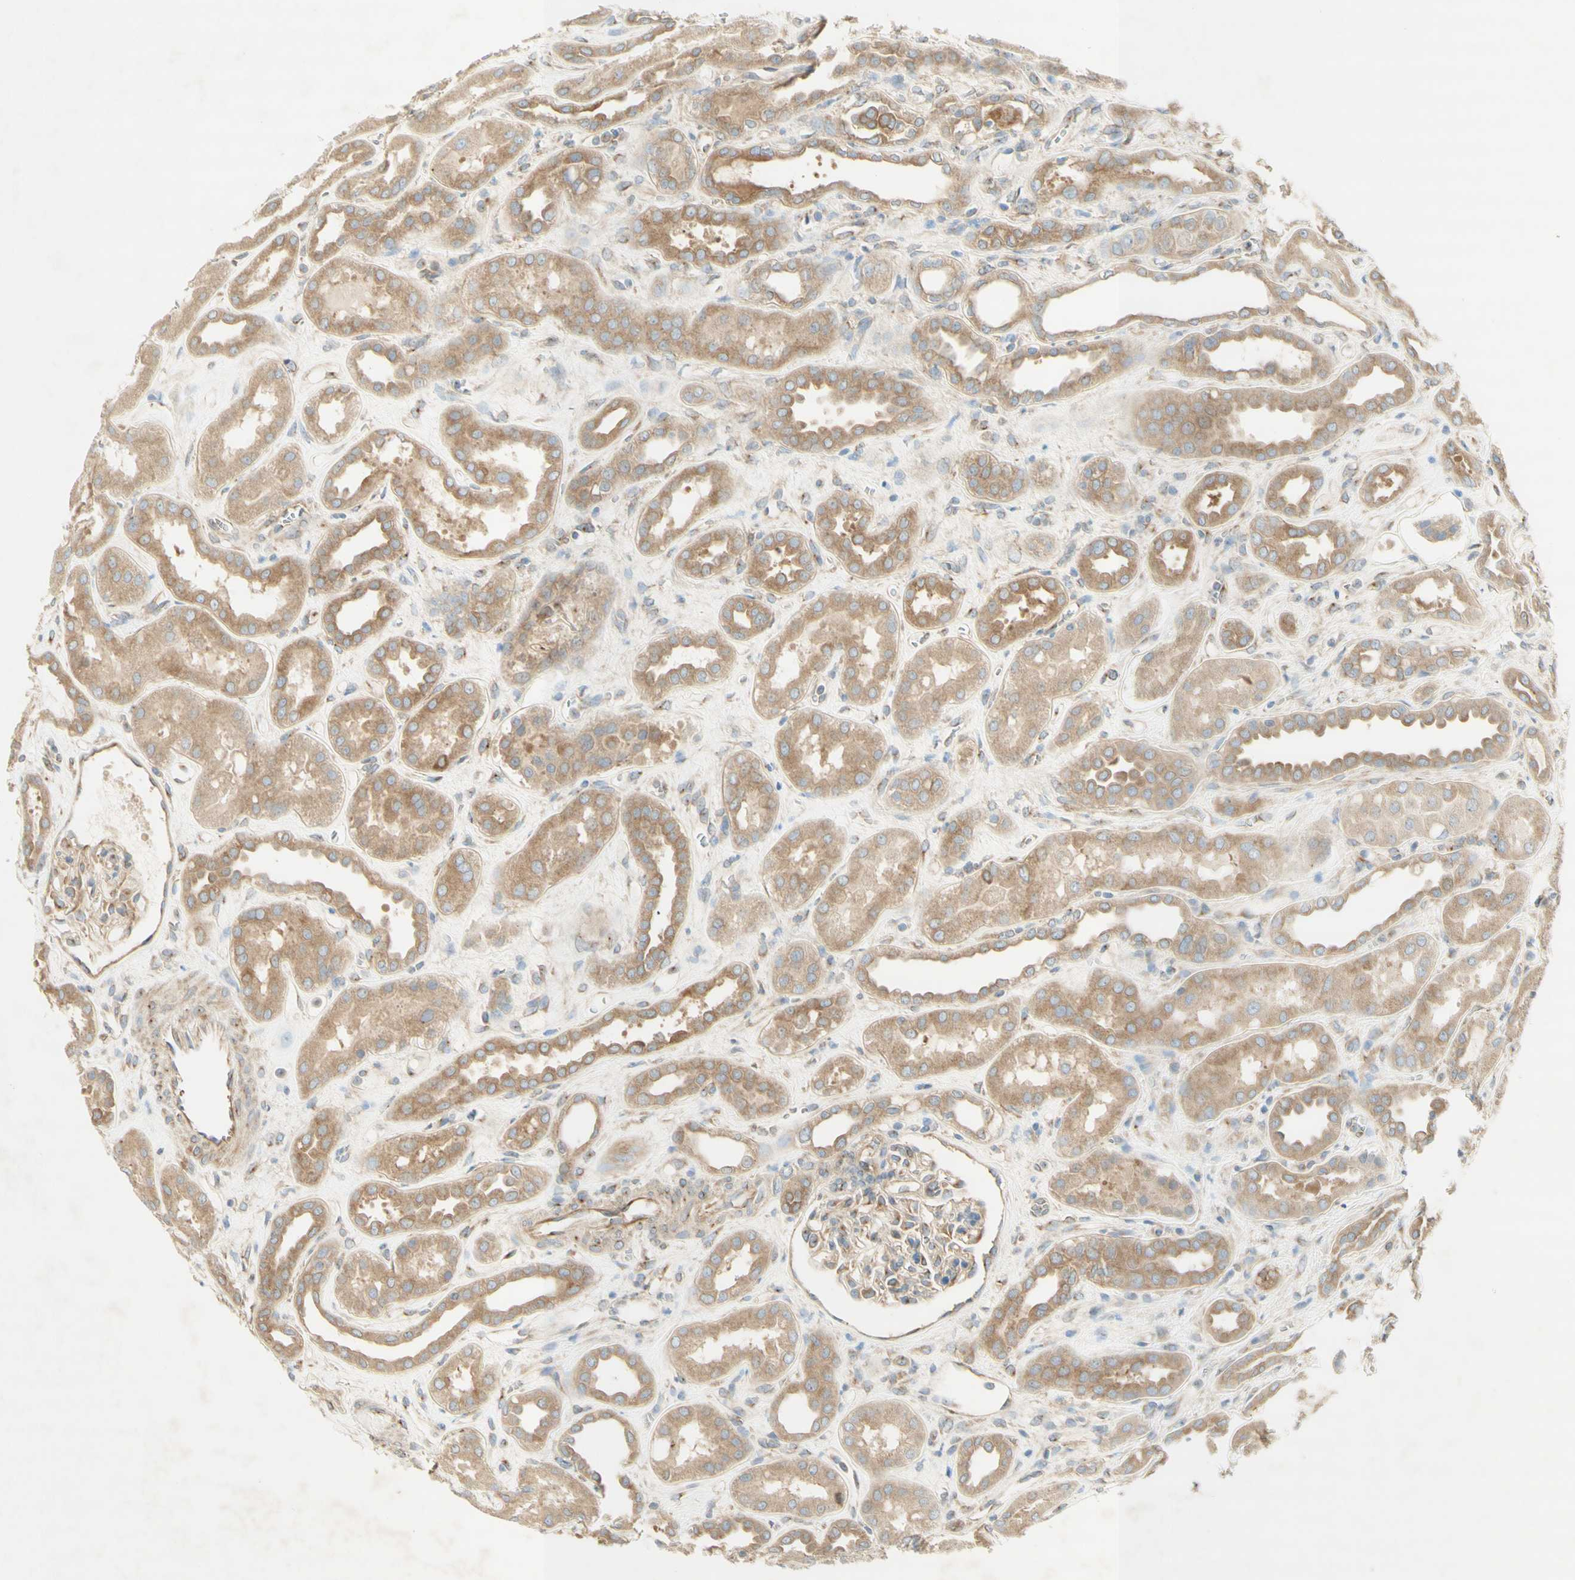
{"staining": {"intensity": "weak", "quantity": "25%-75%", "location": "cytoplasmic/membranous"}, "tissue": "kidney", "cell_type": "Cells in glomeruli", "image_type": "normal", "snomed": [{"axis": "morphology", "description": "Normal tissue, NOS"}, {"axis": "topography", "description": "Kidney"}], "caption": "Immunohistochemistry (IHC) histopathology image of benign kidney: kidney stained using immunohistochemistry (IHC) exhibits low levels of weak protein expression localized specifically in the cytoplasmic/membranous of cells in glomeruli, appearing as a cytoplasmic/membranous brown color.", "gene": "DYNC1H1", "patient": {"sex": "male", "age": 59}}